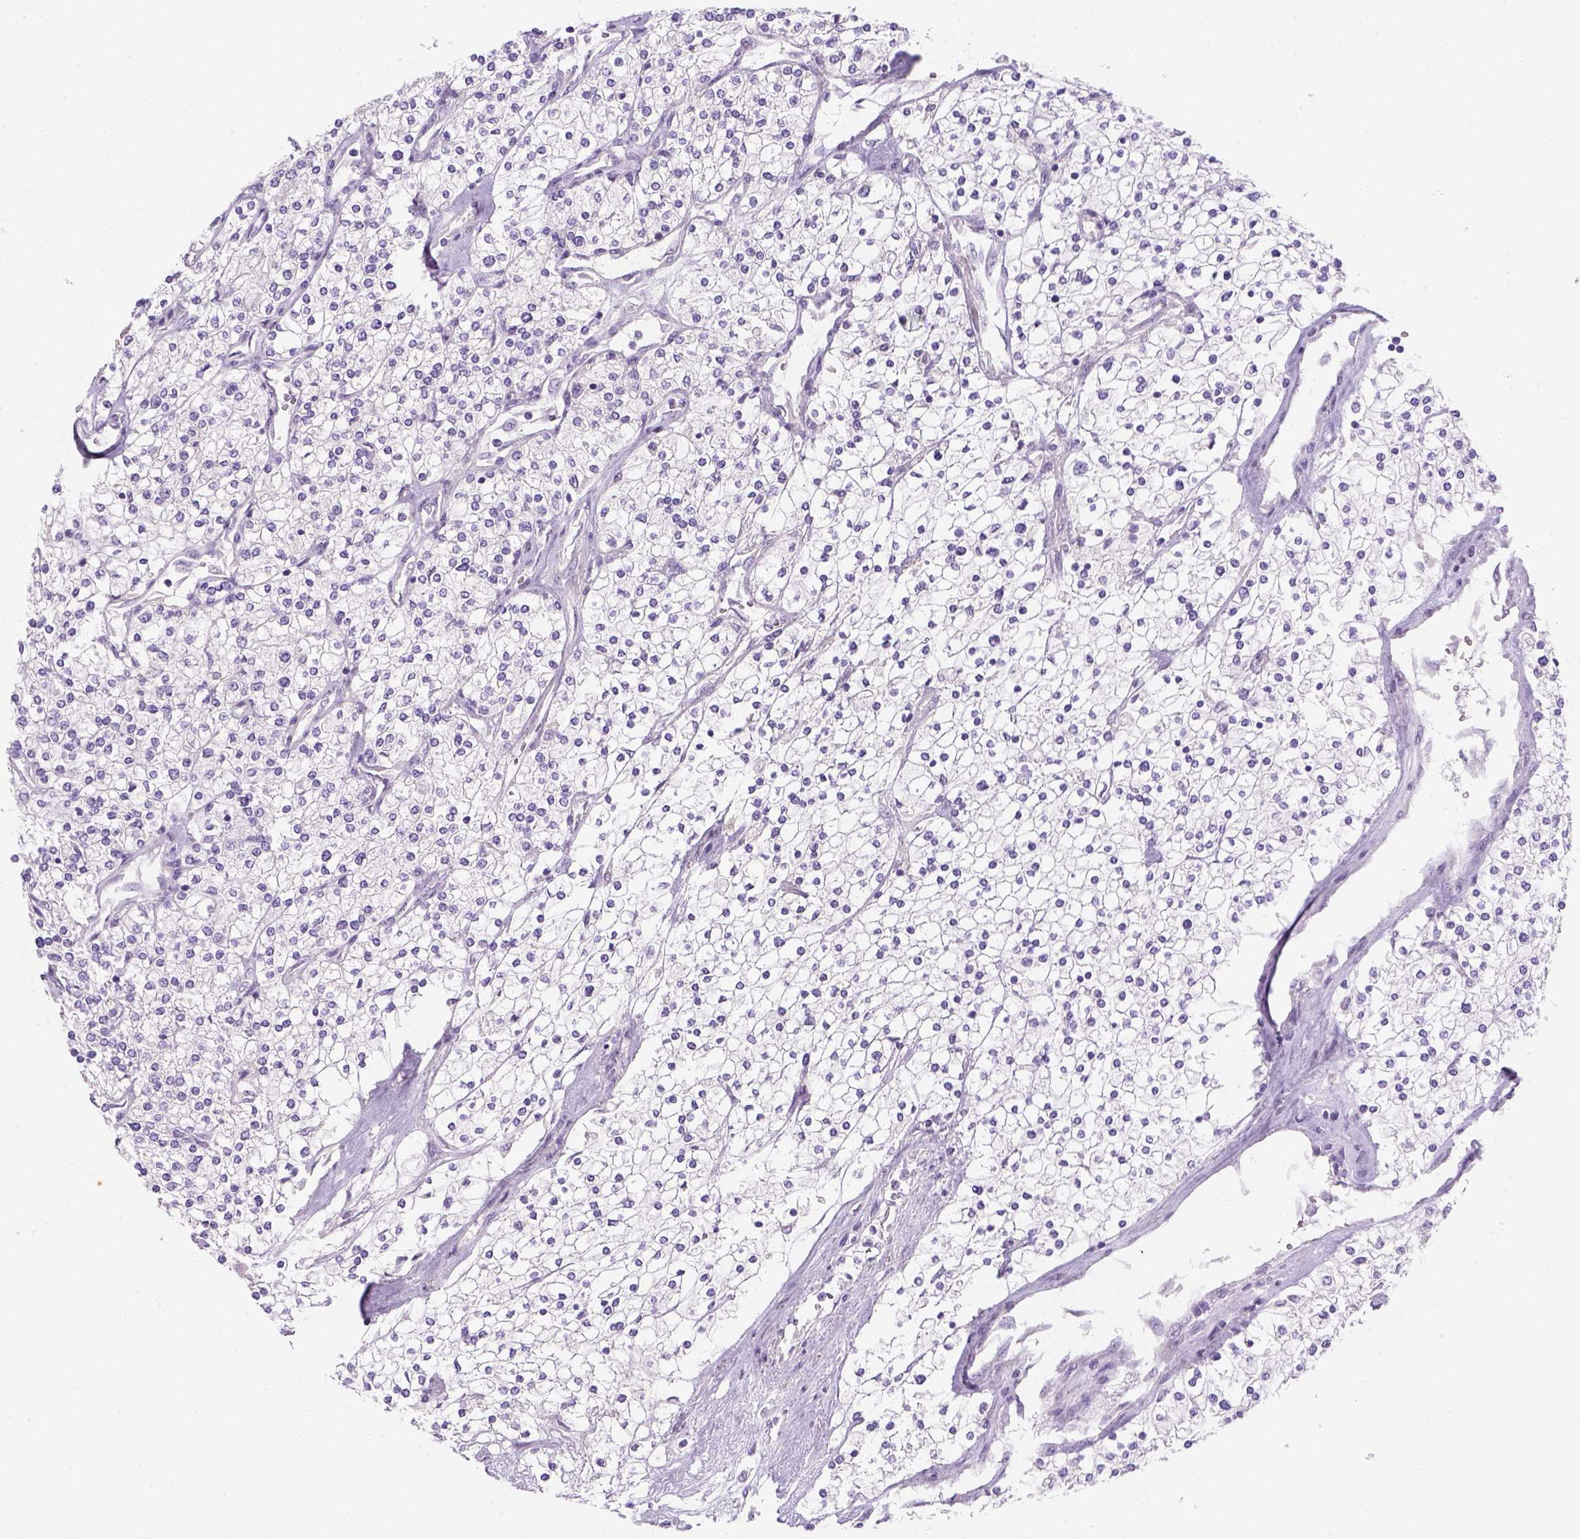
{"staining": {"intensity": "negative", "quantity": "none", "location": "none"}, "tissue": "renal cancer", "cell_type": "Tumor cells", "image_type": "cancer", "snomed": [{"axis": "morphology", "description": "Adenocarcinoma, NOS"}, {"axis": "topography", "description": "Kidney"}], "caption": "High power microscopy micrograph of an immunohistochemistry (IHC) photomicrograph of adenocarcinoma (renal), revealing no significant expression in tumor cells. The staining was performed using DAB (3,3'-diaminobenzidine) to visualize the protein expression in brown, while the nuclei were stained in blue with hematoxylin (Magnification: 20x).", "gene": "CACNB1", "patient": {"sex": "male", "age": 80}}